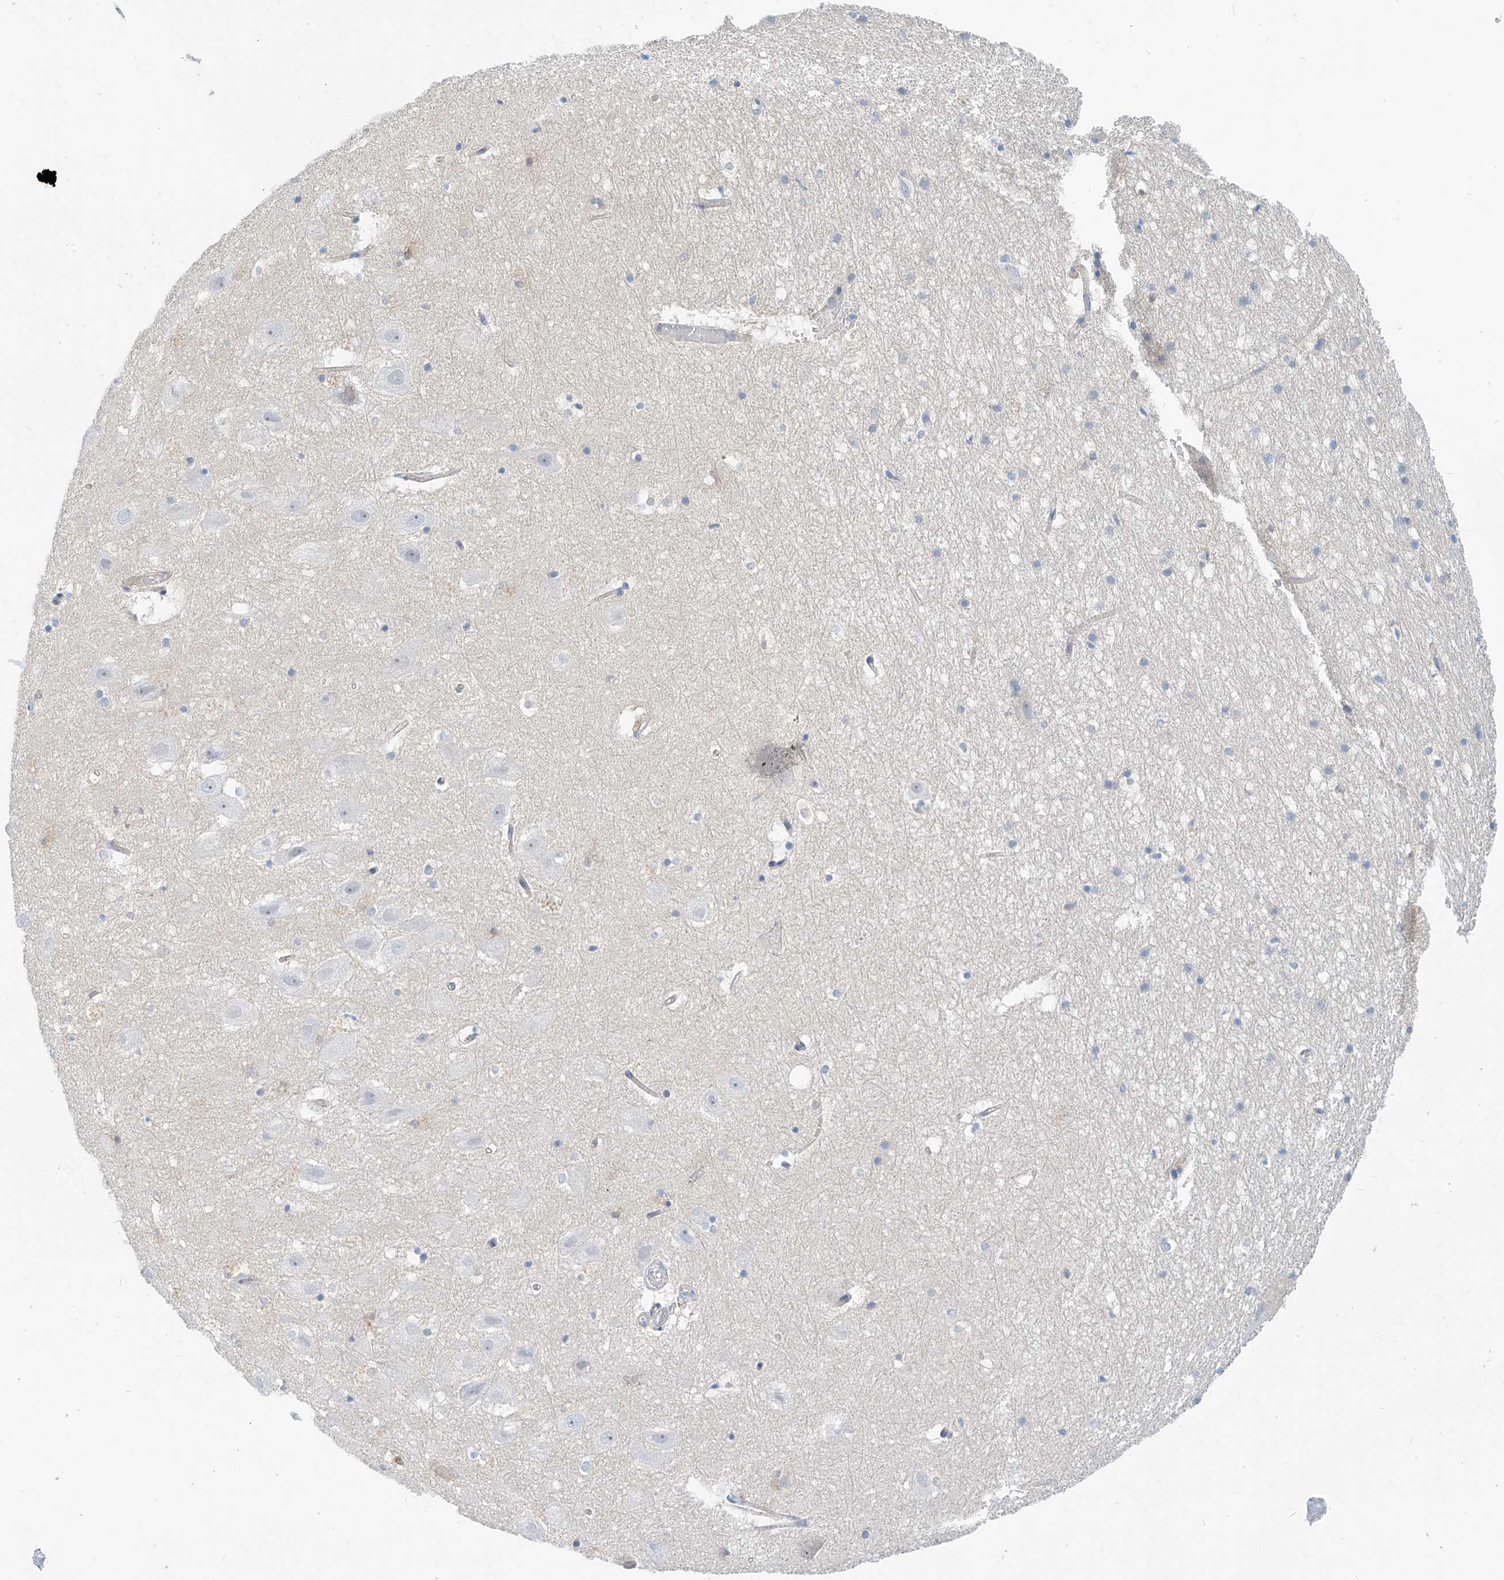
{"staining": {"intensity": "negative", "quantity": "none", "location": "none"}, "tissue": "hippocampus", "cell_type": "Glial cells", "image_type": "normal", "snomed": [{"axis": "morphology", "description": "Normal tissue, NOS"}, {"axis": "topography", "description": "Hippocampus"}], "caption": "Immunohistochemistry (IHC) of normal human hippocampus exhibits no expression in glial cells. (DAB (3,3'-diaminobenzidine) immunohistochemistry (IHC) with hematoxylin counter stain).", "gene": "PIK3C2B", "patient": {"sex": "female", "age": 52}}